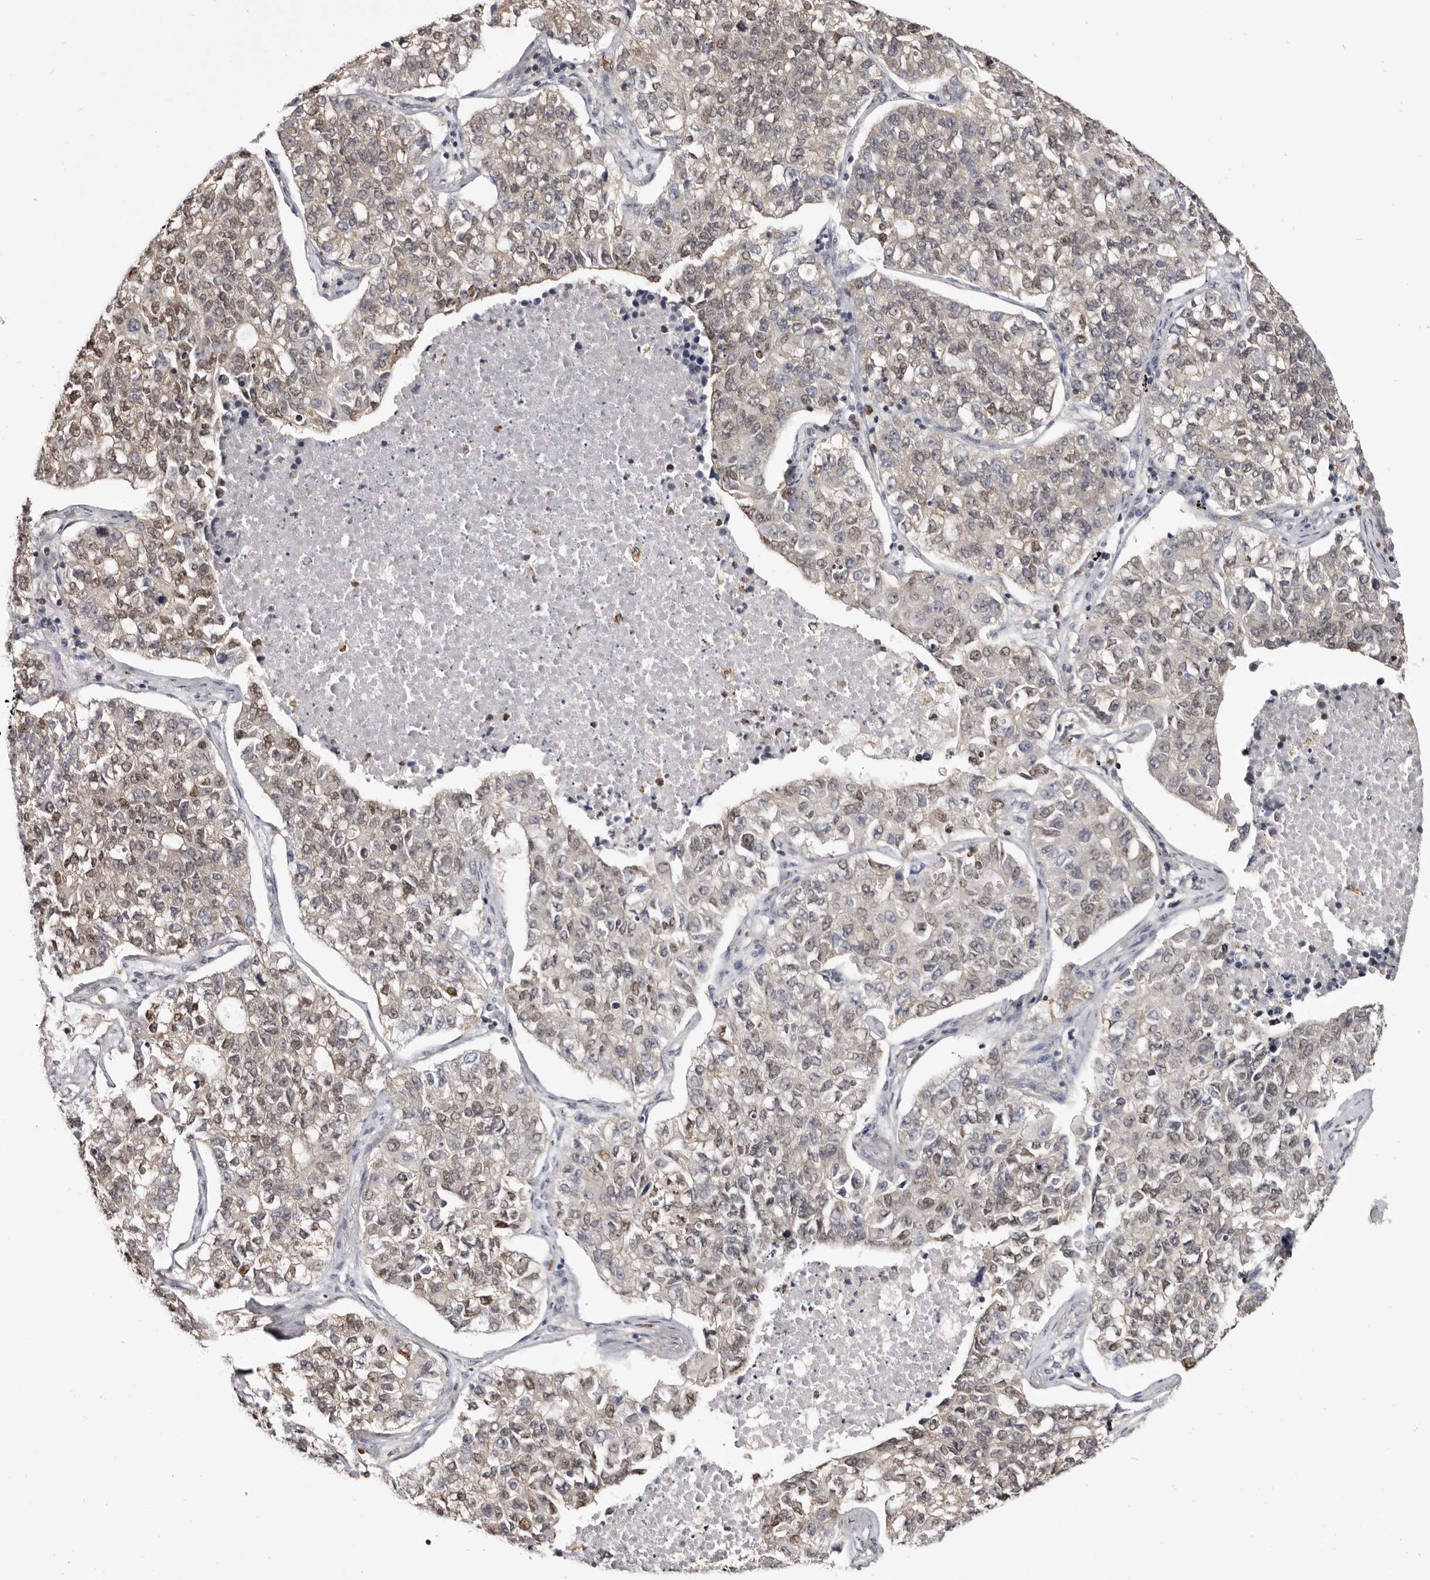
{"staining": {"intensity": "weak", "quantity": "<25%", "location": "cytoplasmic/membranous,nuclear"}, "tissue": "lung cancer", "cell_type": "Tumor cells", "image_type": "cancer", "snomed": [{"axis": "morphology", "description": "Adenocarcinoma, NOS"}, {"axis": "topography", "description": "Lung"}], "caption": "Lung cancer was stained to show a protein in brown. There is no significant expression in tumor cells.", "gene": "TNNI1", "patient": {"sex": "male", "age": 49}}